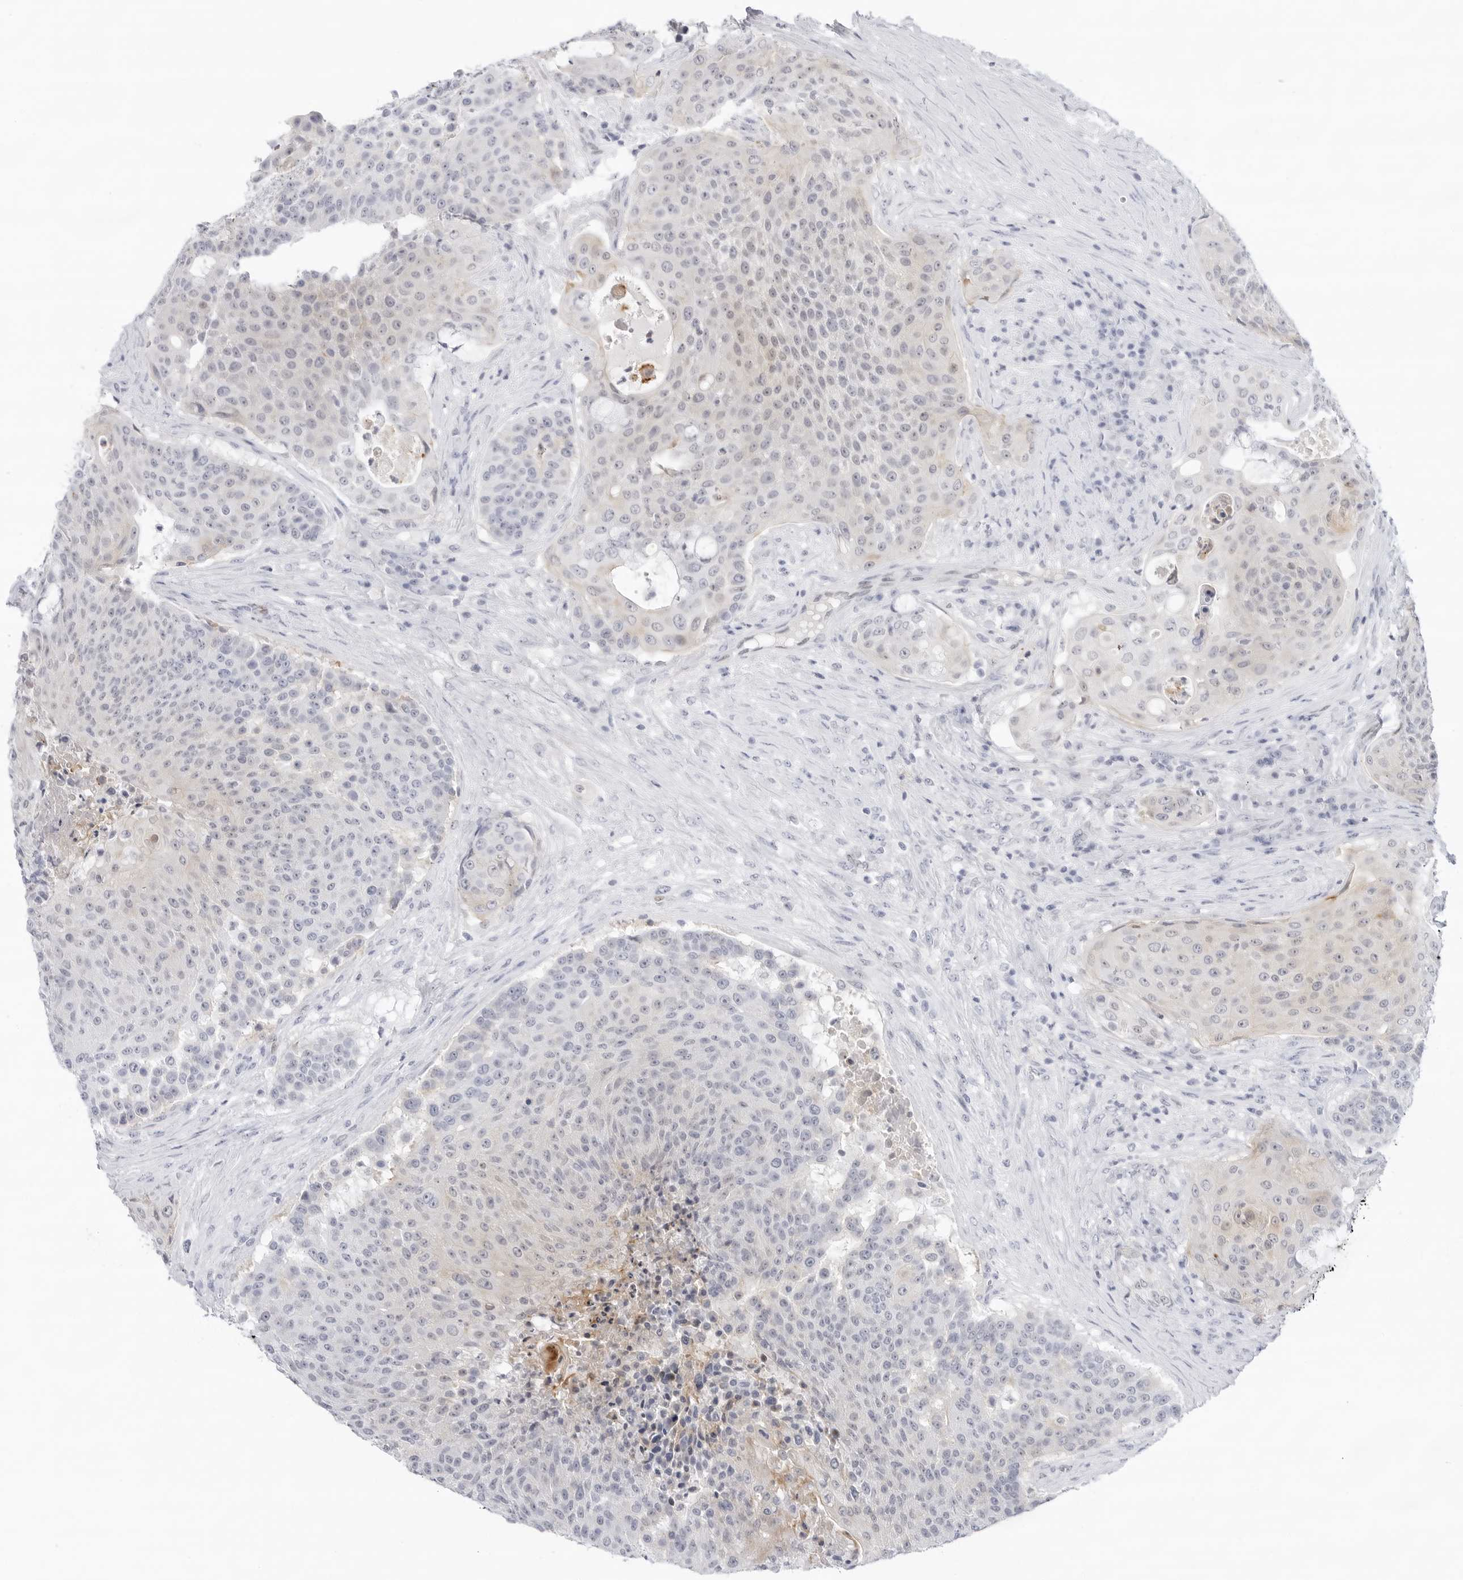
{"staining": {"intensity": "weak", "quantity": "<25%", "location": "cytoplasmic/membranous"}, "tissue": "urothelial cancer", "cell_type": "Tumor cells", "image_type": "cancer", "snomed": [{"axis": "morphology", "description": "Urothelial carcinoma, High grade"}, {"axis": "topography", "description": "Urinary bladder"}], "caption": "Urothelial carcinoma (high-grade) was stained to show a protein in brown. There is no significant staining in tumor cells.", "gene": "SLC19A1", "patient": {"sex": "female", "age": 63}}